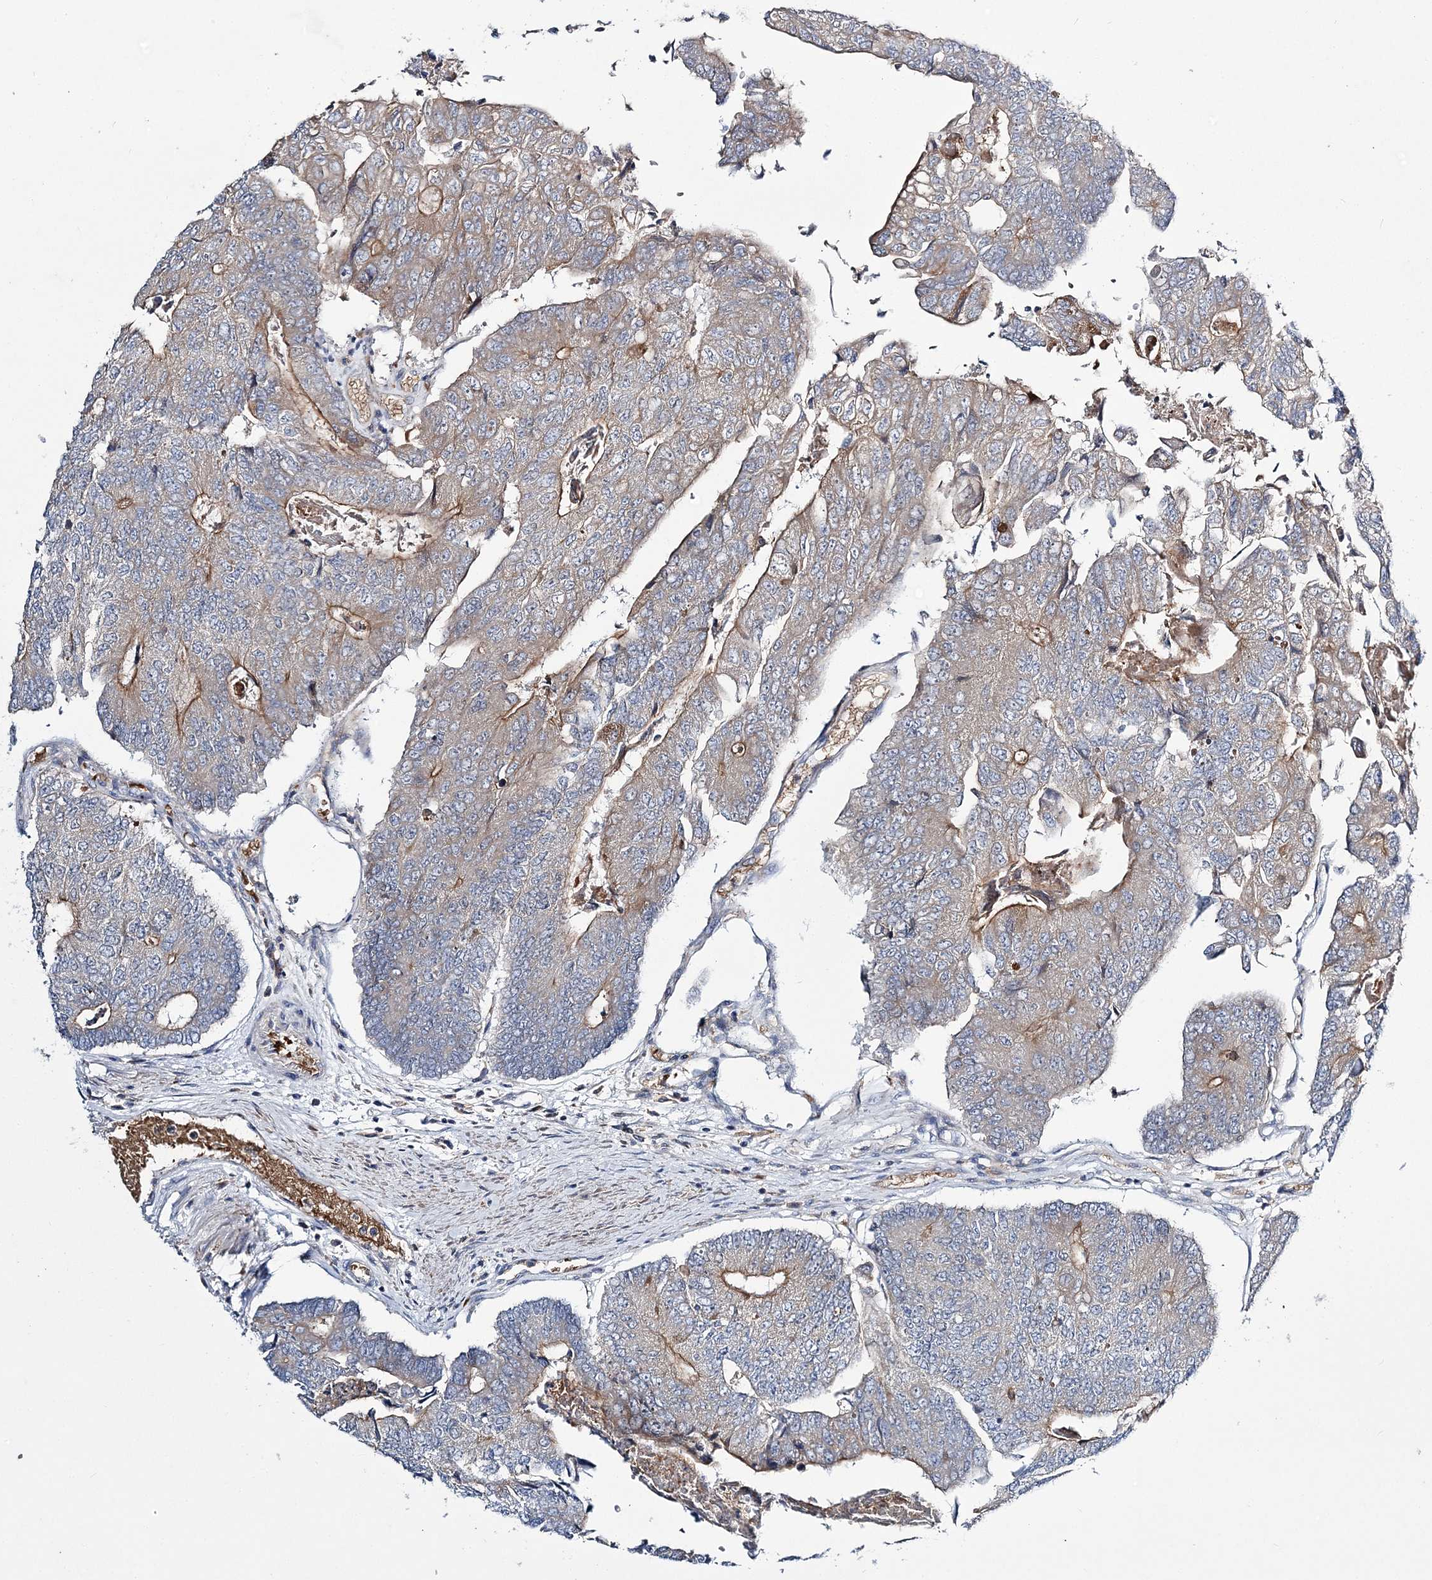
{"staining": {"intensity": "moderate", "quantity": "<25%", "location": "cytoplasmic/membranous"}, "tissue": "colorectal cancer", "cell_type": "Tumor cells", "image_type": "cancer", "snomed": [{"axis": "morphology", "description": "Adenocarcinoma, NOS"}, {"axis": "topography", "description": "Colon"}], "caption": "IHC image of human adenocarcinoma (colorectal) stained for a protein (brown), which shows low levels of moderate cytoplasmic/membranous staining in approximately <25% of tumor cells.", "gene": "ATP11B", "patient": {"sex": "female", "age": 67}}